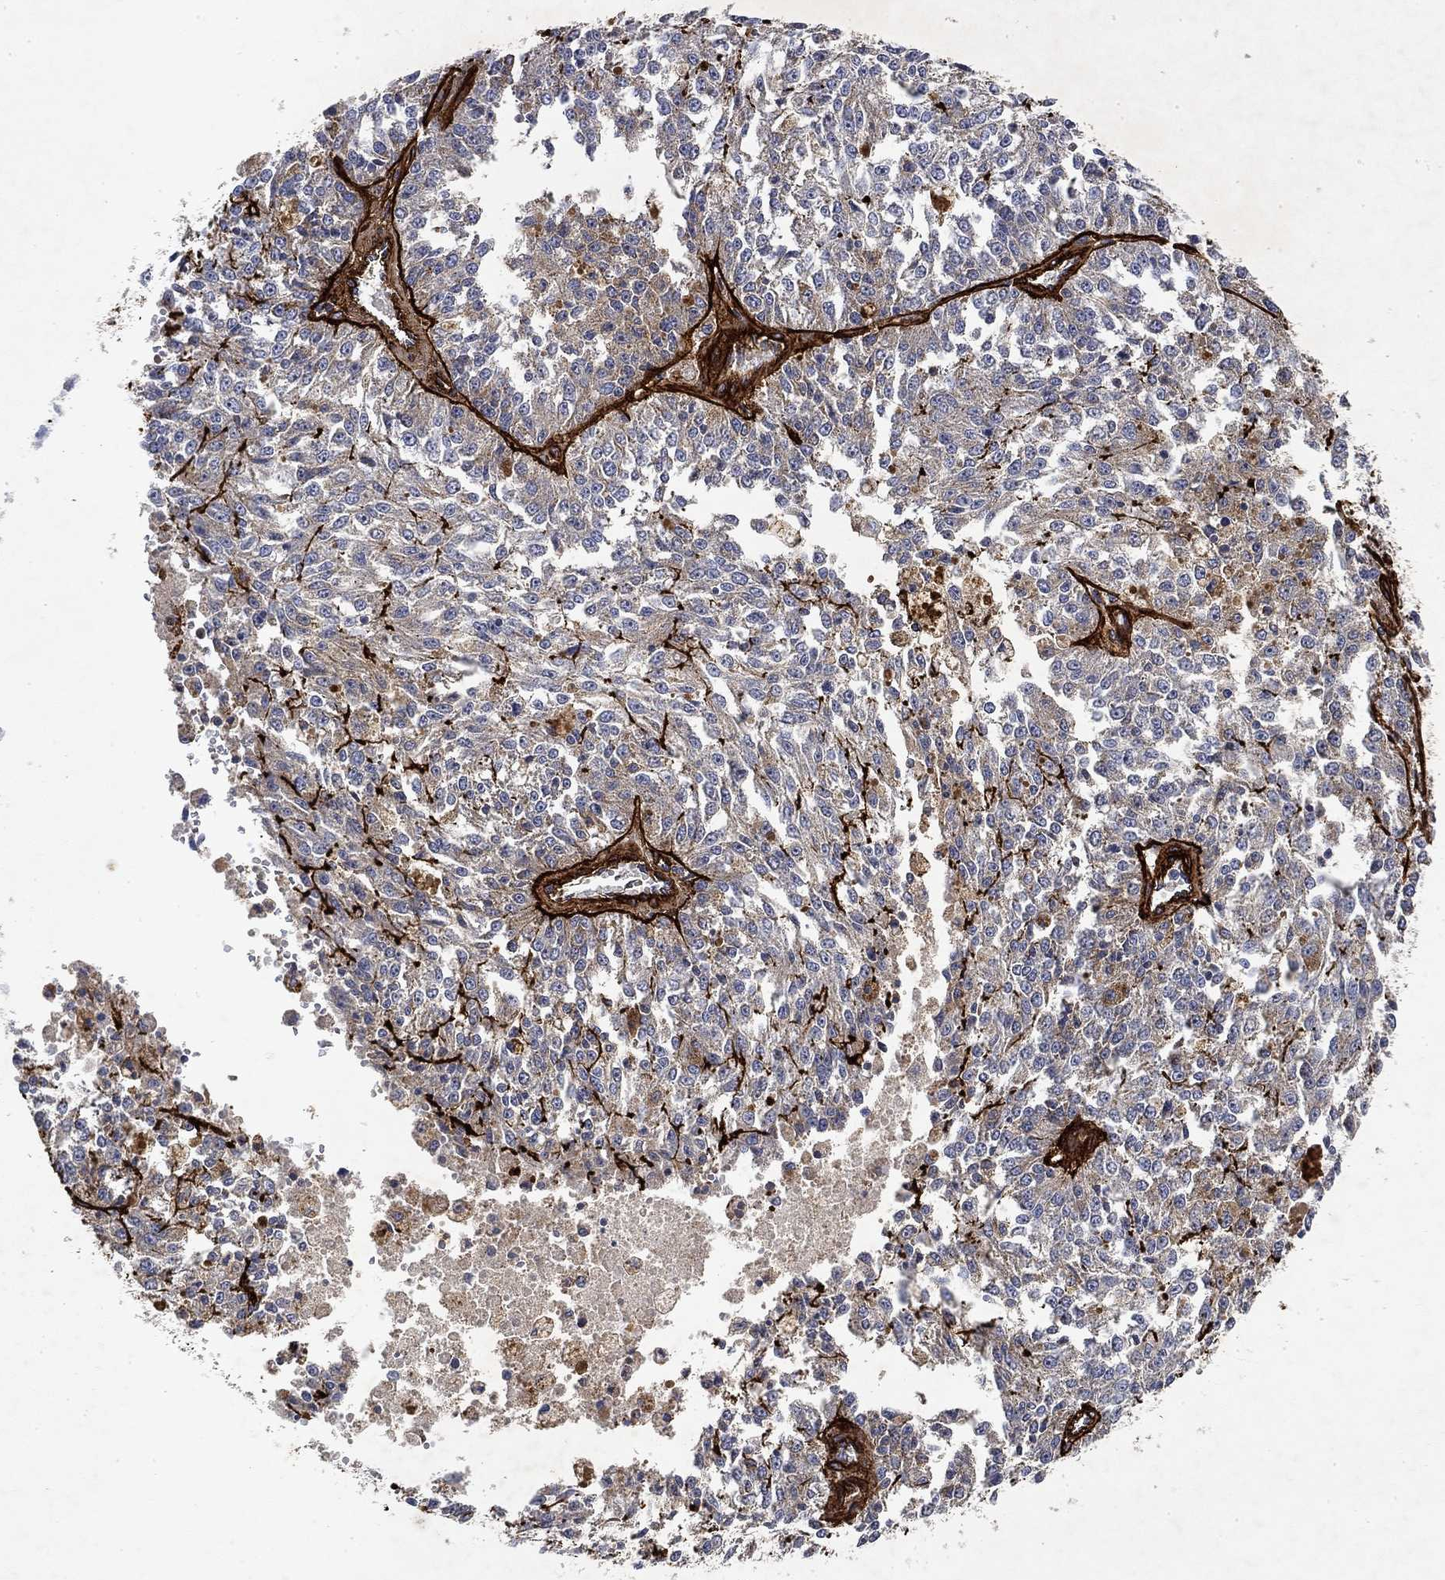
{"staining": {"intensity": "negative", "quantity": "none", "location": "none"}, "tissue": "melanoma", "cell_type": "Tumor cells", "image_type": "cancer", "snomed": [{"axis": "morphology", "description": "Malignant melanoma, Metastatic site"}, {"axis": "topography", "description": "Lymph node"}], "caption": "The micrograph displays no staining of tumor cells in melanoma. Nuclei are stained in blue.", "gene": "COL4A2", "patient": {"sex": "female", "age": 64}}